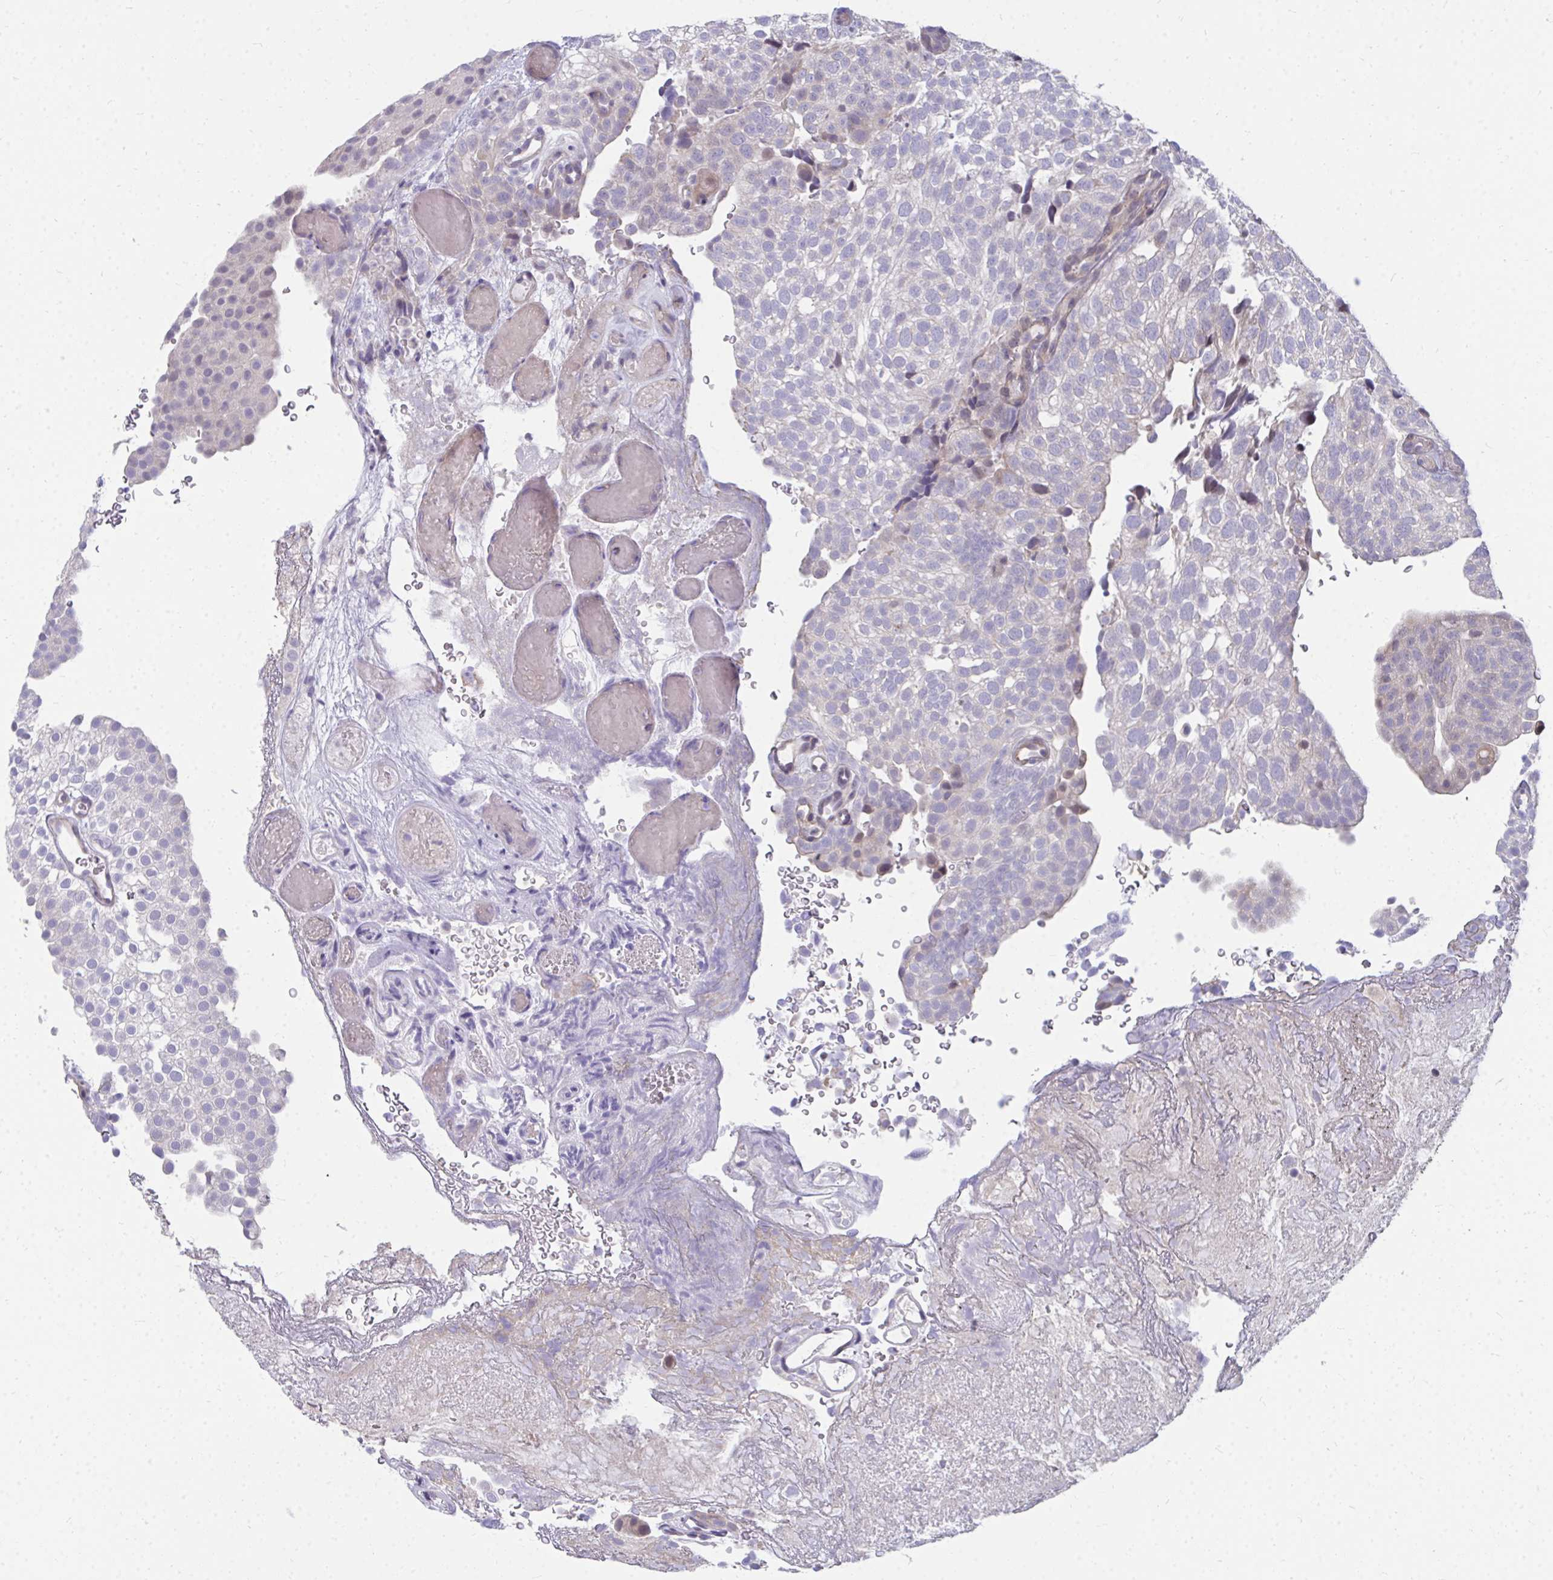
{"staining": {"intensity": "negative", "quantity": "none", "location": "none"}, "tissue": "urothelial cancer", "cell_type": "Tumor cells", "image_type": "cancer", "snomed": [{"axis": "morphology", "description": "Urothelial carcinoma, Low grade"}, {"axis": "topography", "description": "Urinary bladder"}], "caption": "Photomicrograph shows no protein expression in tumor cells of urothelial cancer tissue. Nuclei are stained in blue.", "gene": "MROH8", "patient": {"sex": "male", "age": 78}}